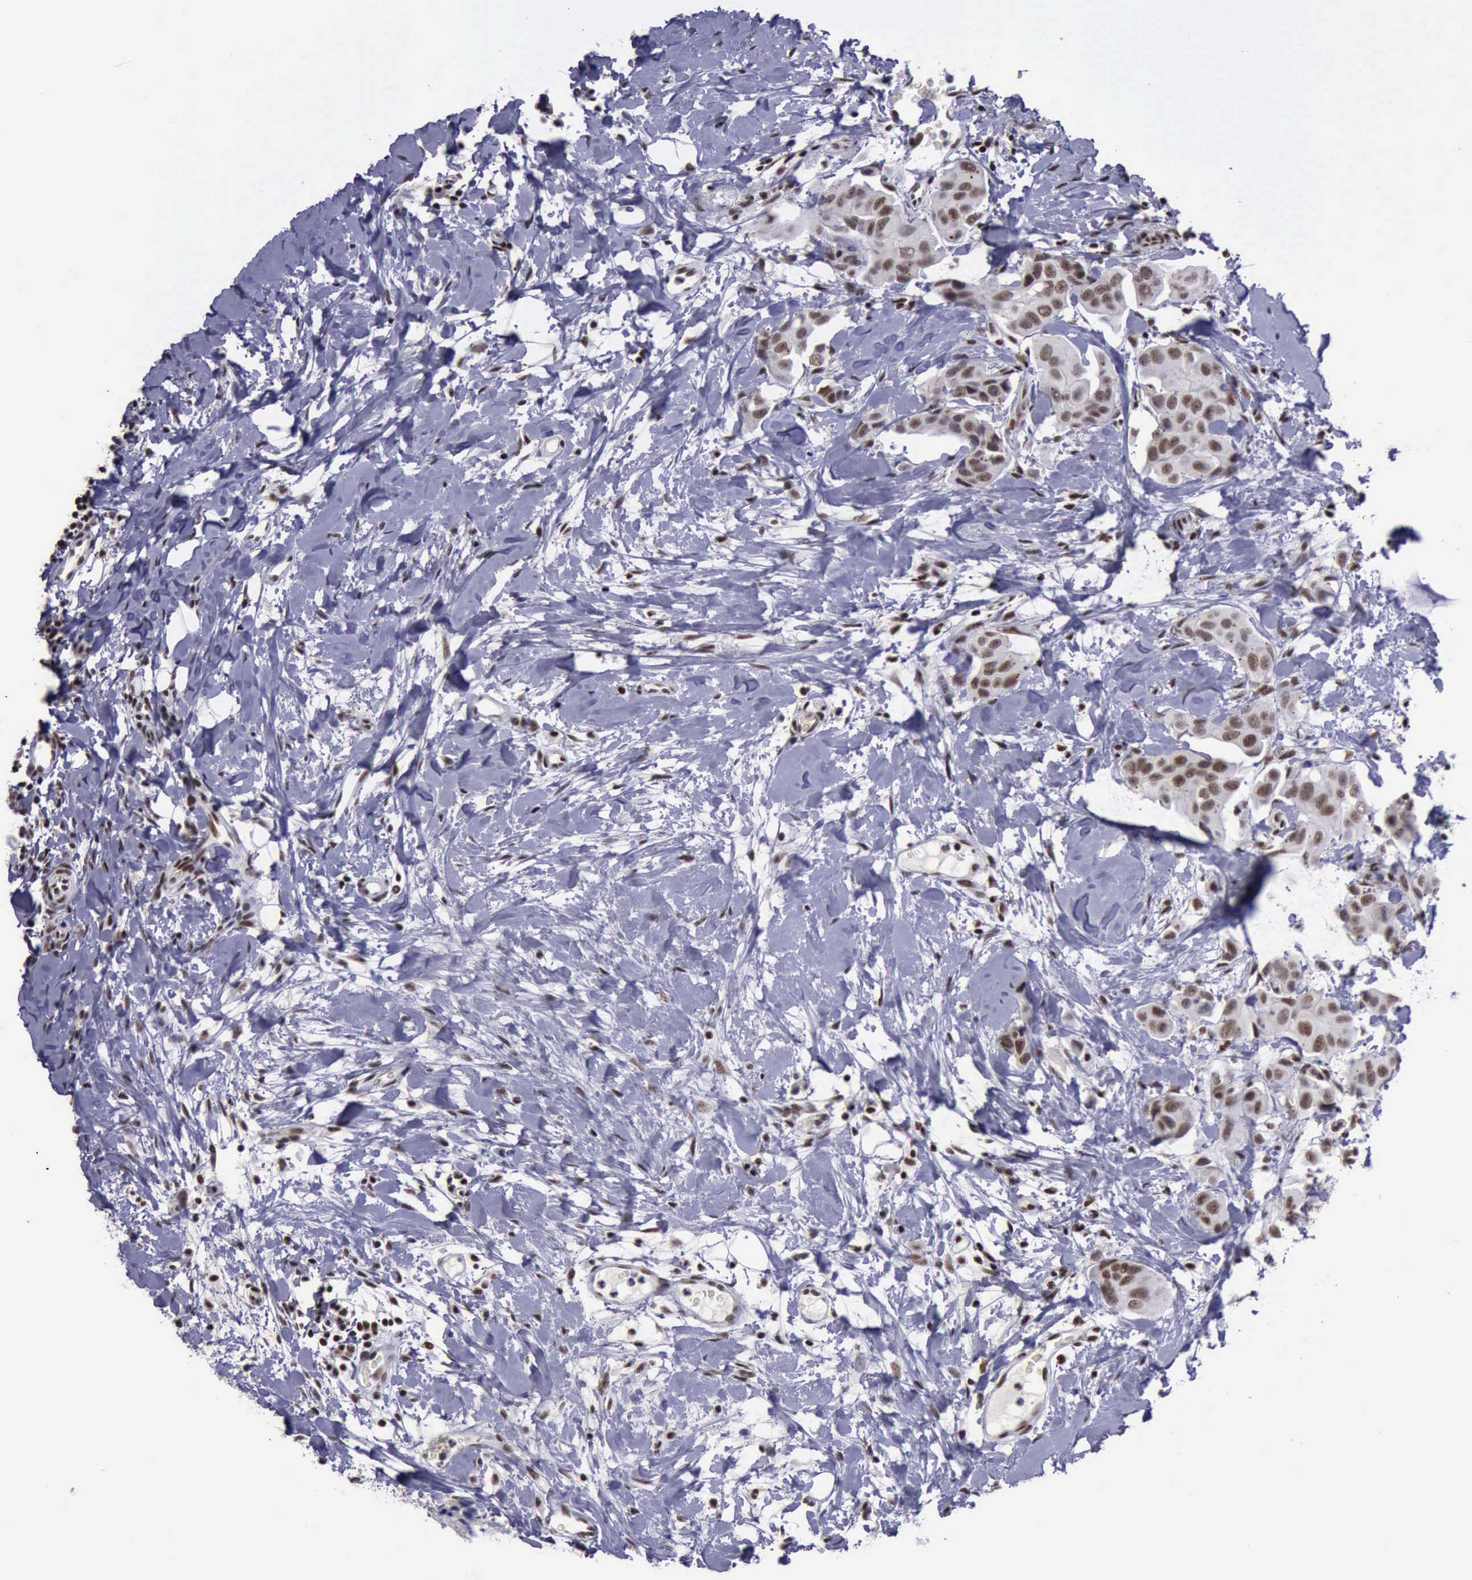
{"staining": {"intensity": "moderate", "quantity": ">75%", "location": "nuclear"}, "tissue": "breast cancer", "cell_type": "Tumor cells", "image_type": "cancer", "snomed": [{"axis": "morphology", "description": "Duct carcinoma"}, {"axis": "topography", "description": "Breast"}], "caption": "Moderate nuclear positivity is present in about >75% of tumor cells in breast cancer.", "gene": "YY1", "patient": {"sex": "female", "age": 40}}